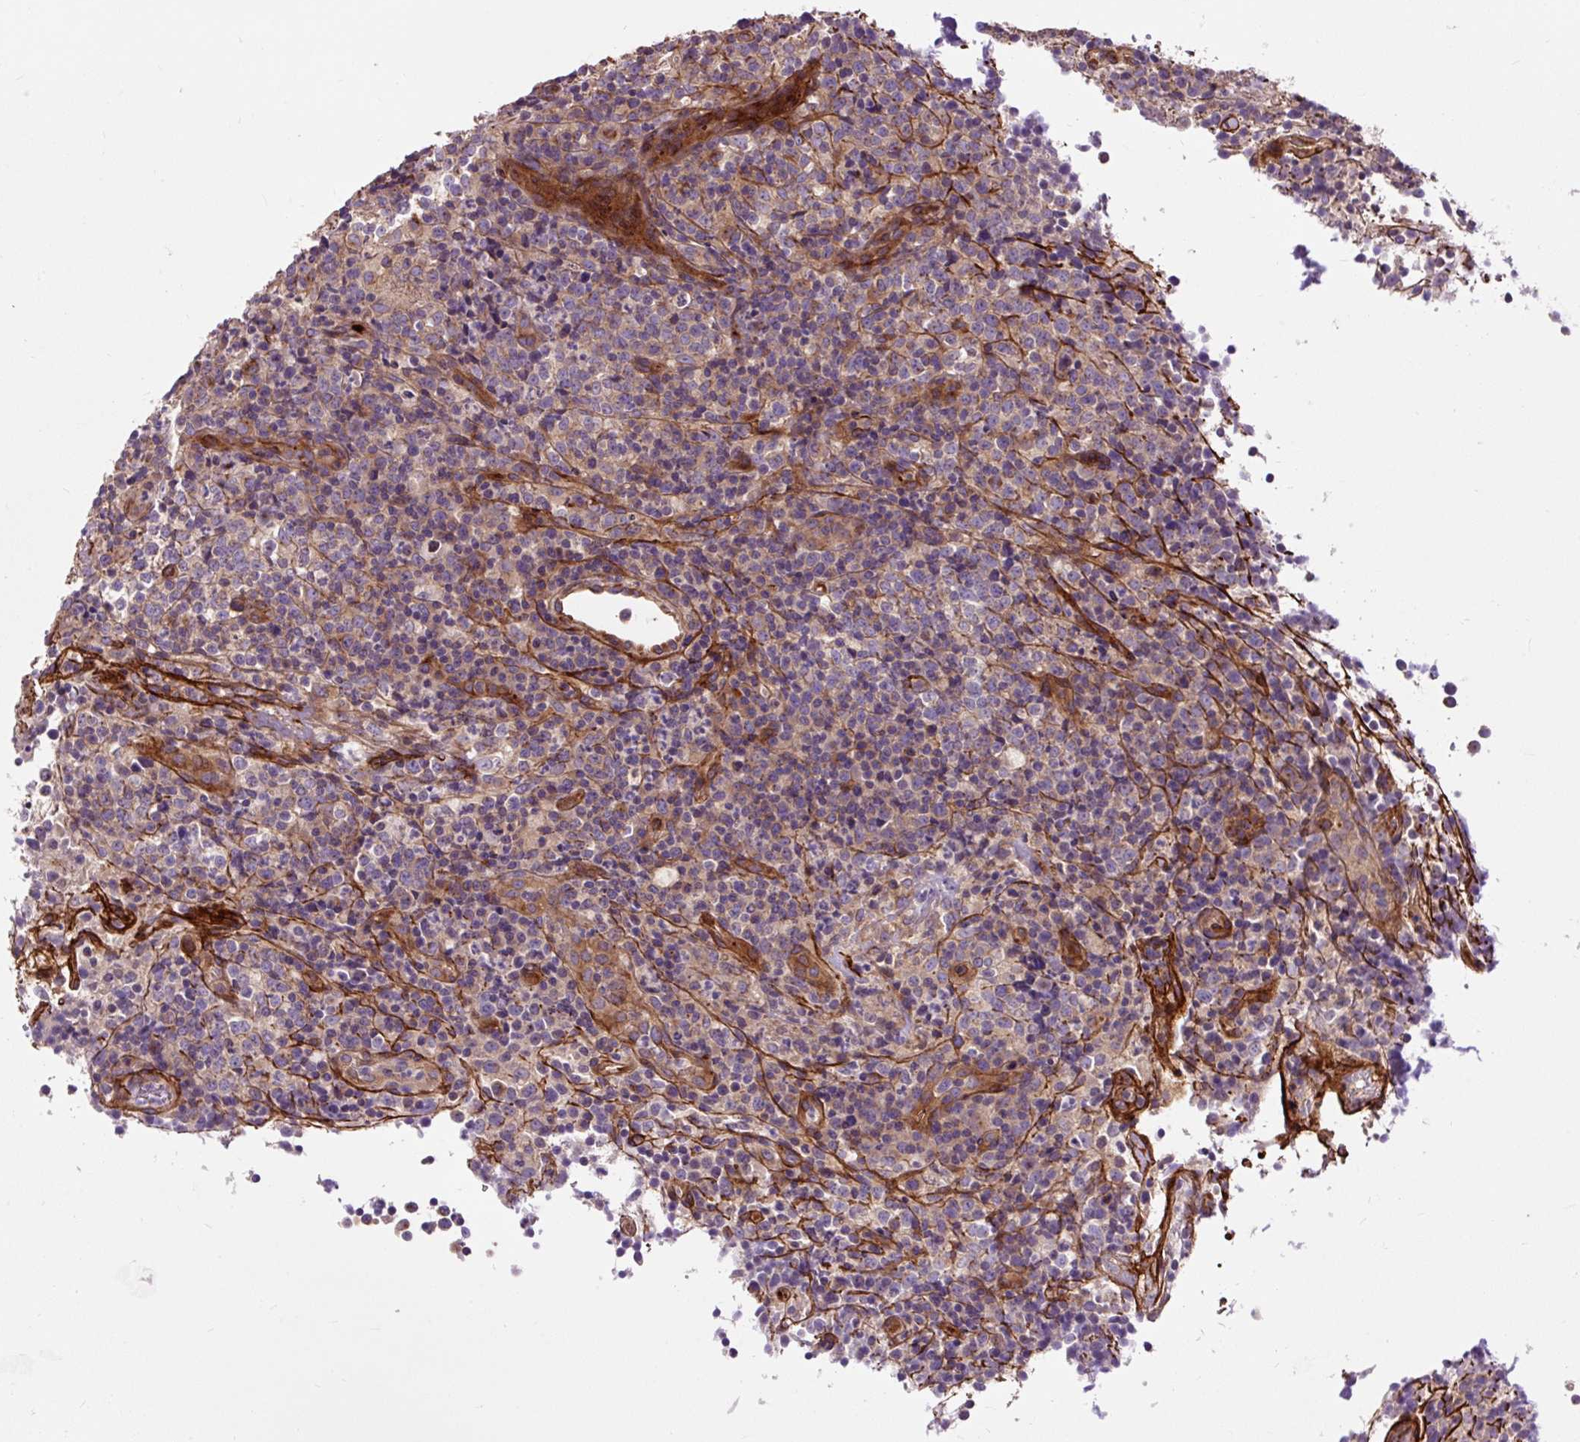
{"staining": {"intensity": "weak", "quantity": "<25%", "location": "cytoplasmic/membranous"}, "tissue": "lymphoma", "cell_type": "Tumor cells", "image_type": "cancer", "snomed": [{"axis": "morphology", "description": "Malignant lymphoma, non-Hodgkin's type, High grade"}, {"axis": "topography", "description": "Lymph node"}], "caption": "High power microscopy photomicrograph of an IHC histopathology image of high-grade malignant lymphoma, non-Hodgkin's type, revealing no significant staining in tumor cells.", "gene": "PCDHGB3", "patient": {"sex": "male", "age": 54}}